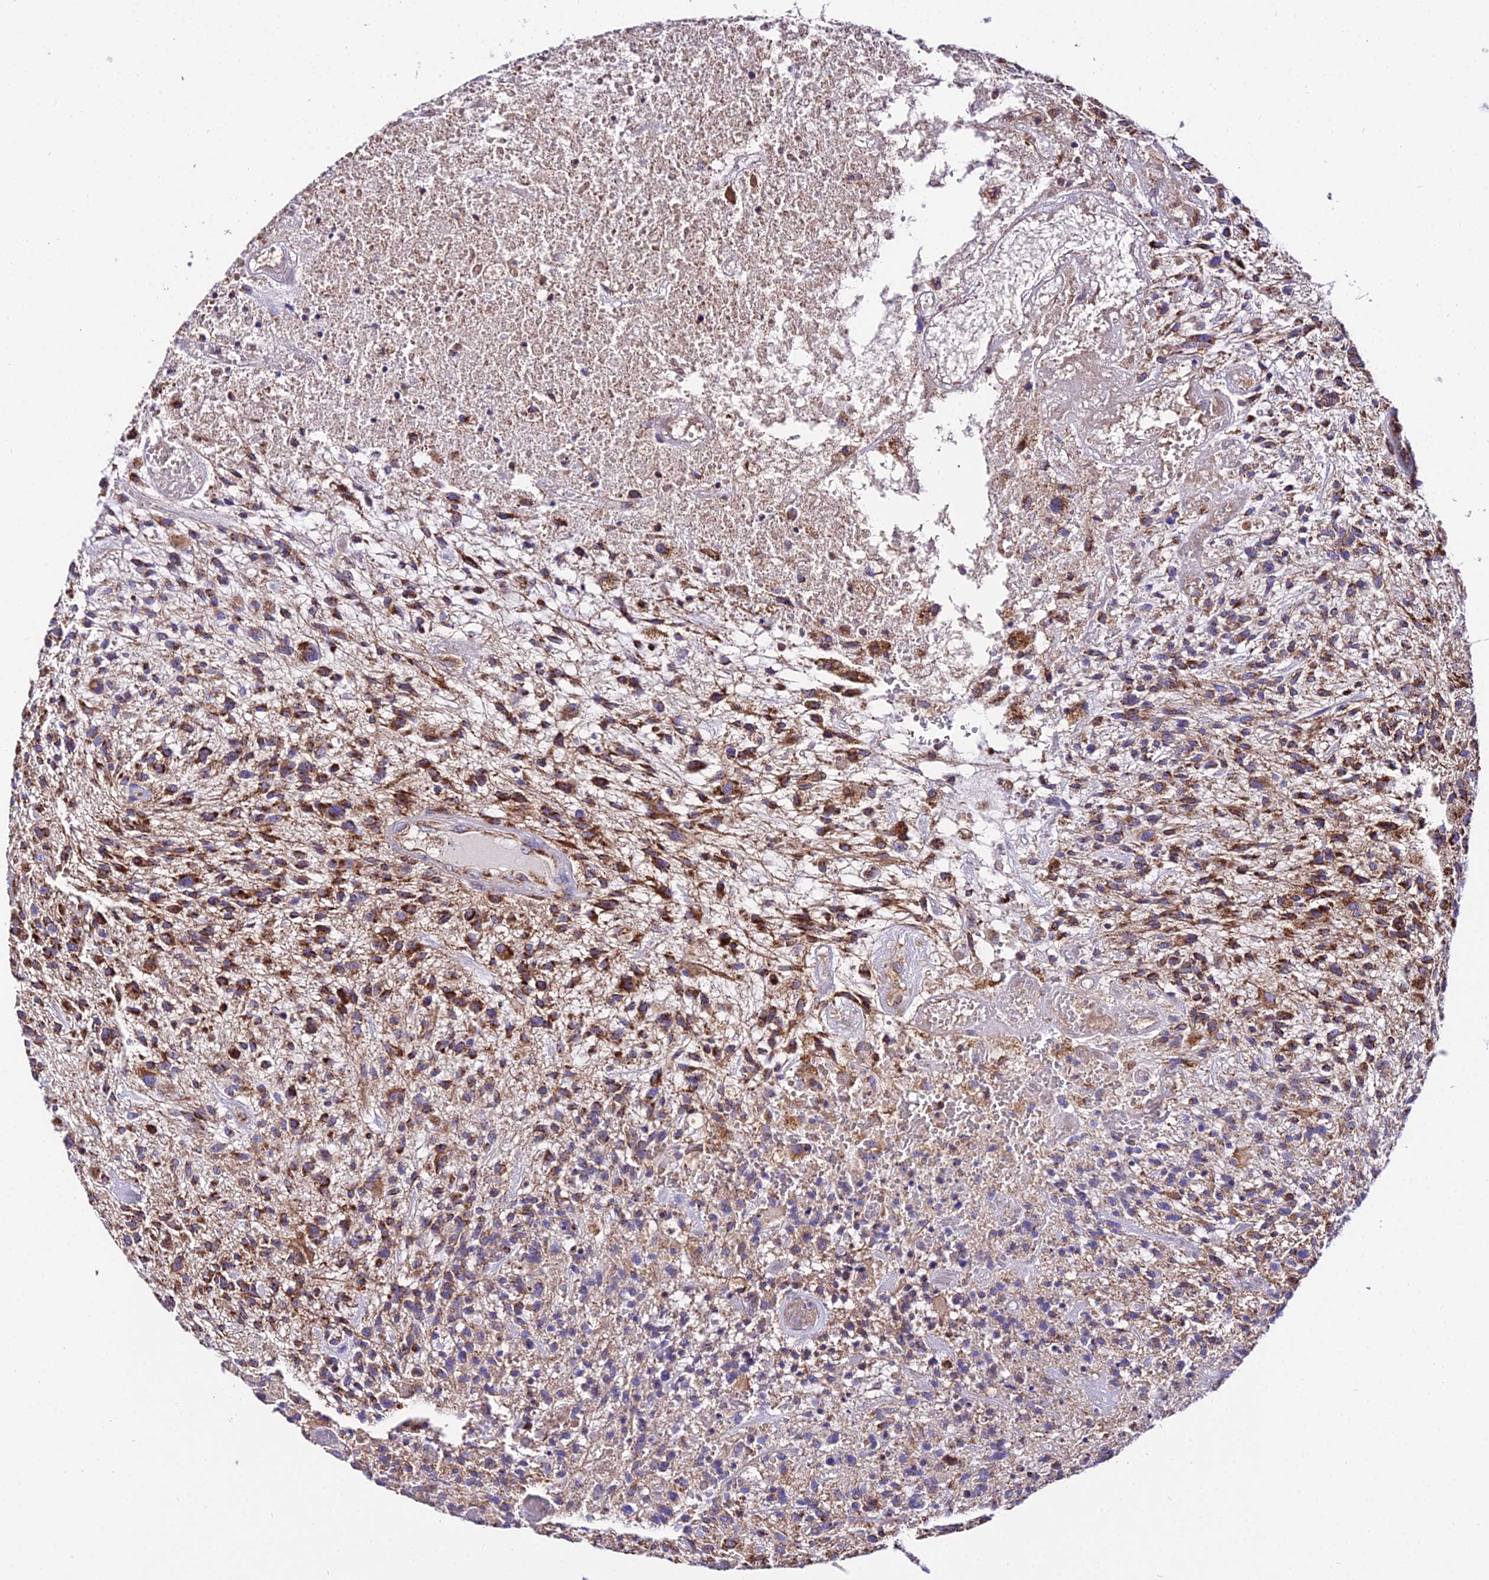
{"staining": {"intensity": "strong", "quantity": ">75%", "location": "cytoplasmic/membranous"}, "tissue": "glioma", "cell_type": "Tumor cells", "image_type": "cancer", "snomed": [{"axis": "morphology", "description": "Glioma, malignant, High grade"}, {"axis": "topography", "description": "Brain"}], "caption": "DAB immunohistochemical staining of glioma shows strong cytoplasmic/membranous protein expression in about >75% of tumor cells. (DAB IHC, brown staining for protein, blue staining for nuclei).", "gene": "OCIAD1", "patient": {"sex": "male", "age": 47}}